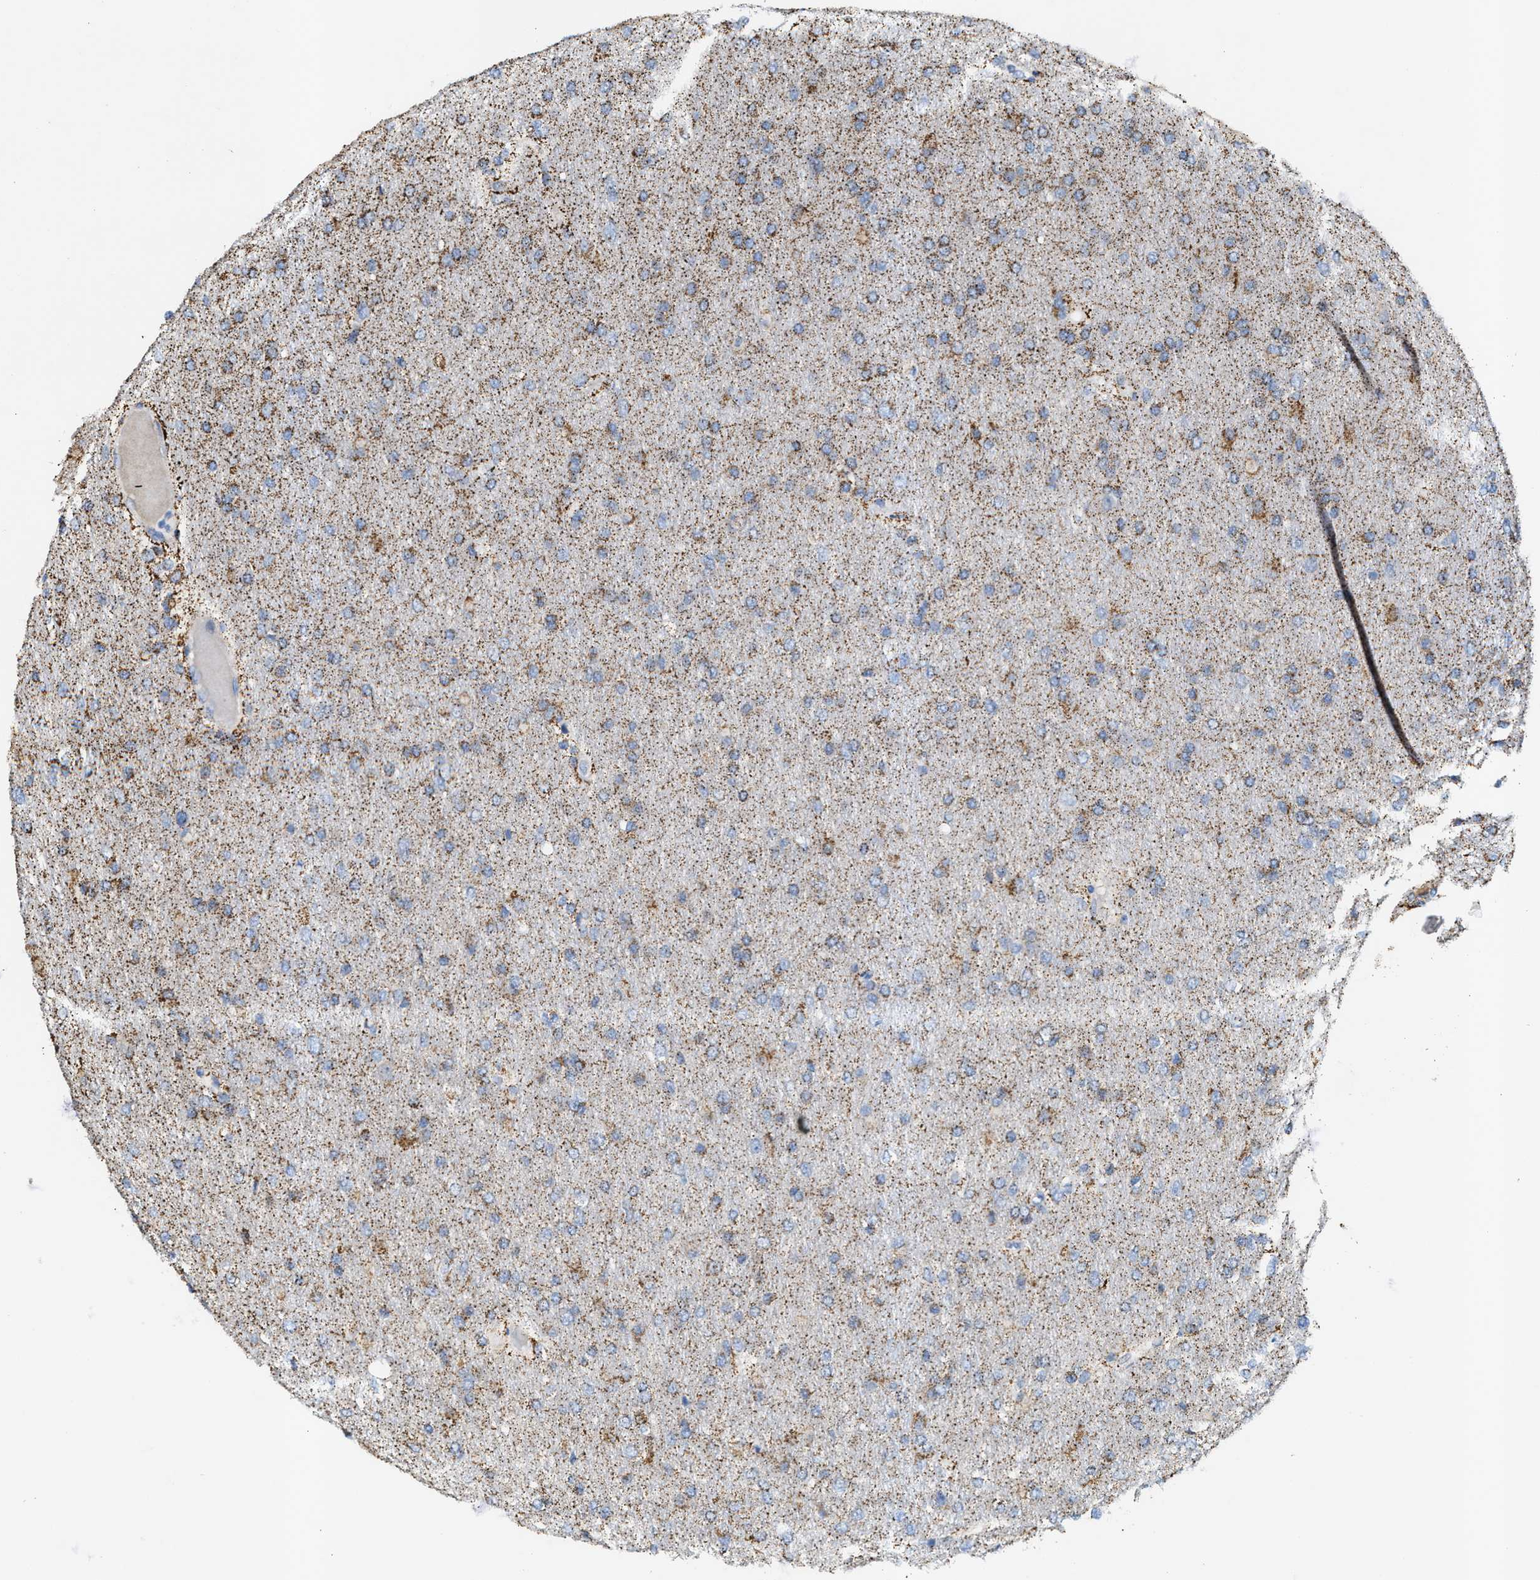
{"staining": {"intensity": "moderate", "quantity": ">75%", "location": "cytoplasmic/membranous"}, "tissue": "glioma", "cell_type": "Tumor cells", "image_type": "cancer", "snomed": [{"axis": "morphology", "description": "Glioma, malignant, High grade"}, {"axis": "topography", "description": "Cerebral cortex"}], "caption": "IHC (DAB) staining of glioma displays moderate cytoplasmic/membranous protein positivity in about >75% of tumor cells.", "gene": "JAG1", "patient": {"sex": "female", "age": 36}}